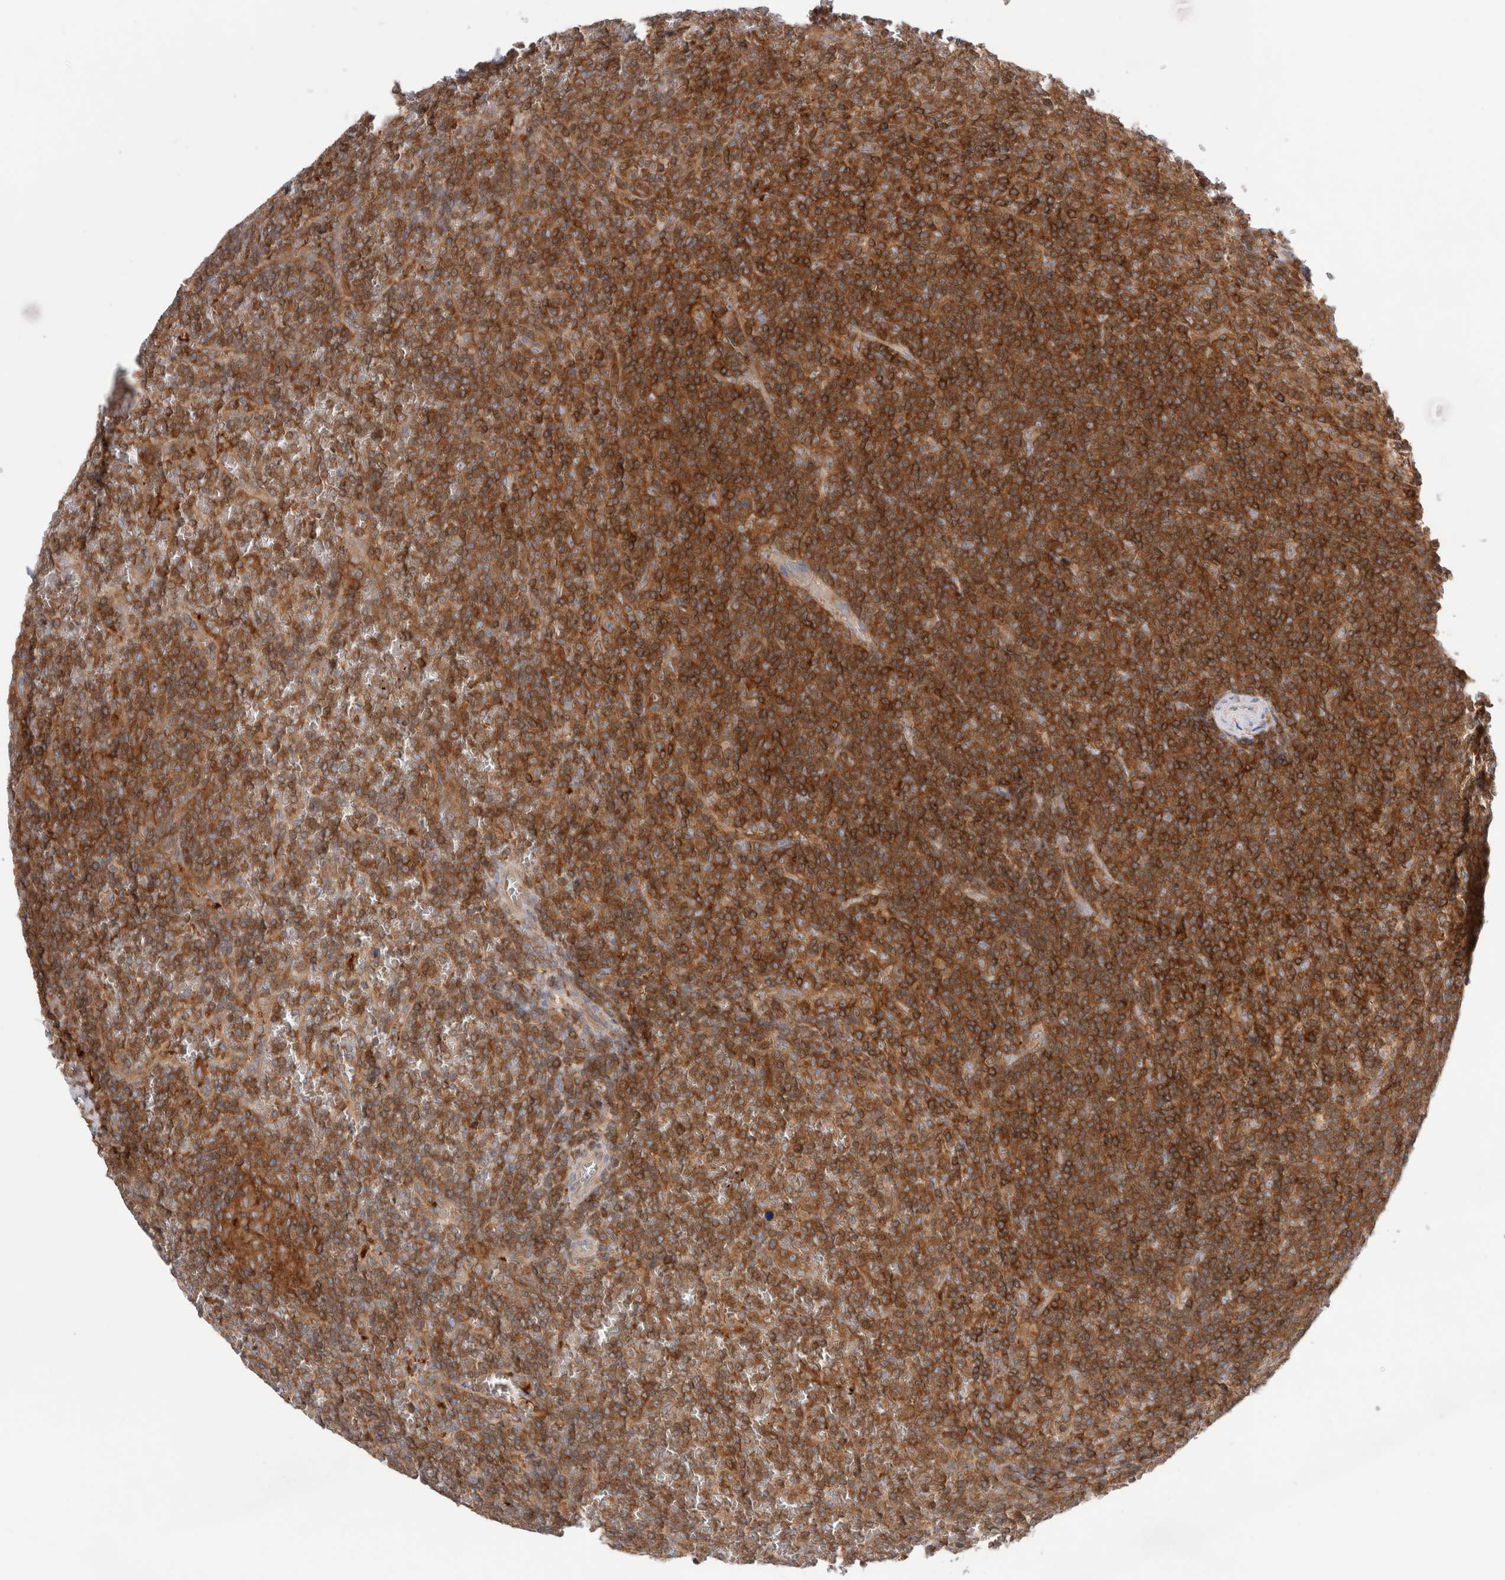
{"staining": {"intensity": "strong", "quantity": ">75%", "location": "cytoplasmic/membranous"}, "tissue": "lymphoma", "cell_type": "Tumor cells", "image_type": "cancer", "snomed": [{"axis": "morphology", "description": "Malignant lymphoma, non-Hodgkin's type, Low grade"}, {"axis": "topography", "description": "Spleen"}], "caption": "Immunohistochemical staining of human malignant lymphoma, non-Hodgkin's type (low-grade) demonstrates high levels of strong cytoplasmic/membranous protein expression in about >75% of tumor cells.", "gene": "KLHL14", "patient": {"sex": "female", "age": 19}}